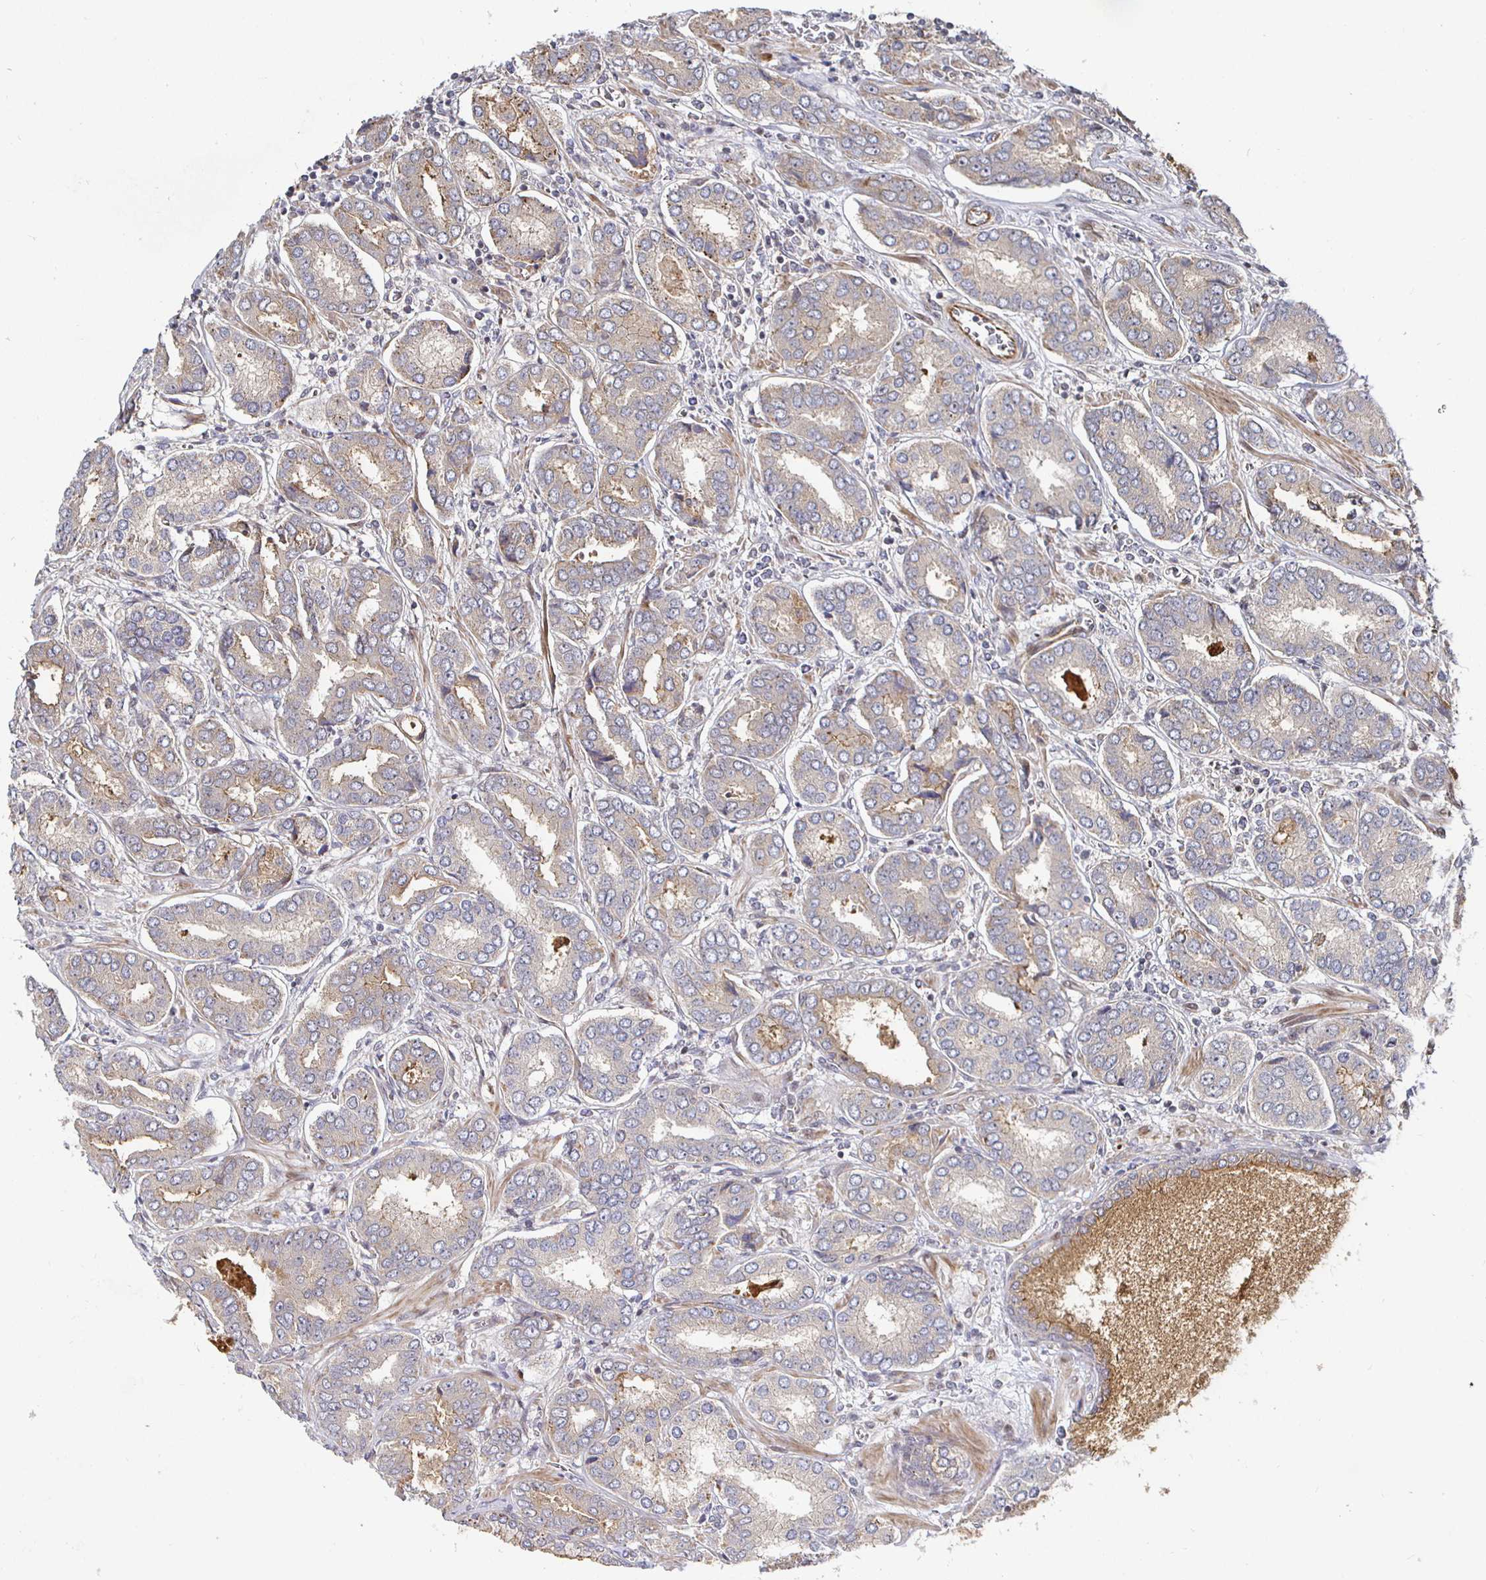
{"staining": {"intensity": "moderate", "quantity": "25%-75%", "location": "cytoplasmic/membranous"}, "tissue": "prostate cancer", "cell_type": "Tumor cells", "image_type": "cancer", "snomed": [{"axis": "morphology", "description": "Adenocarcinoma, High grade"}, {"axis": "topography", "description": "Prostate"}], "caption": "High-power microscopy captured an IHC photomicrograph of prostate high-grade adenocarcinoma, revealing moderate cytoplasmic/membranous expression in approximately 25%-75% of tumor cells.", "gene": "TBKBP1", "patient": {"sex": "male", "age": 72}}